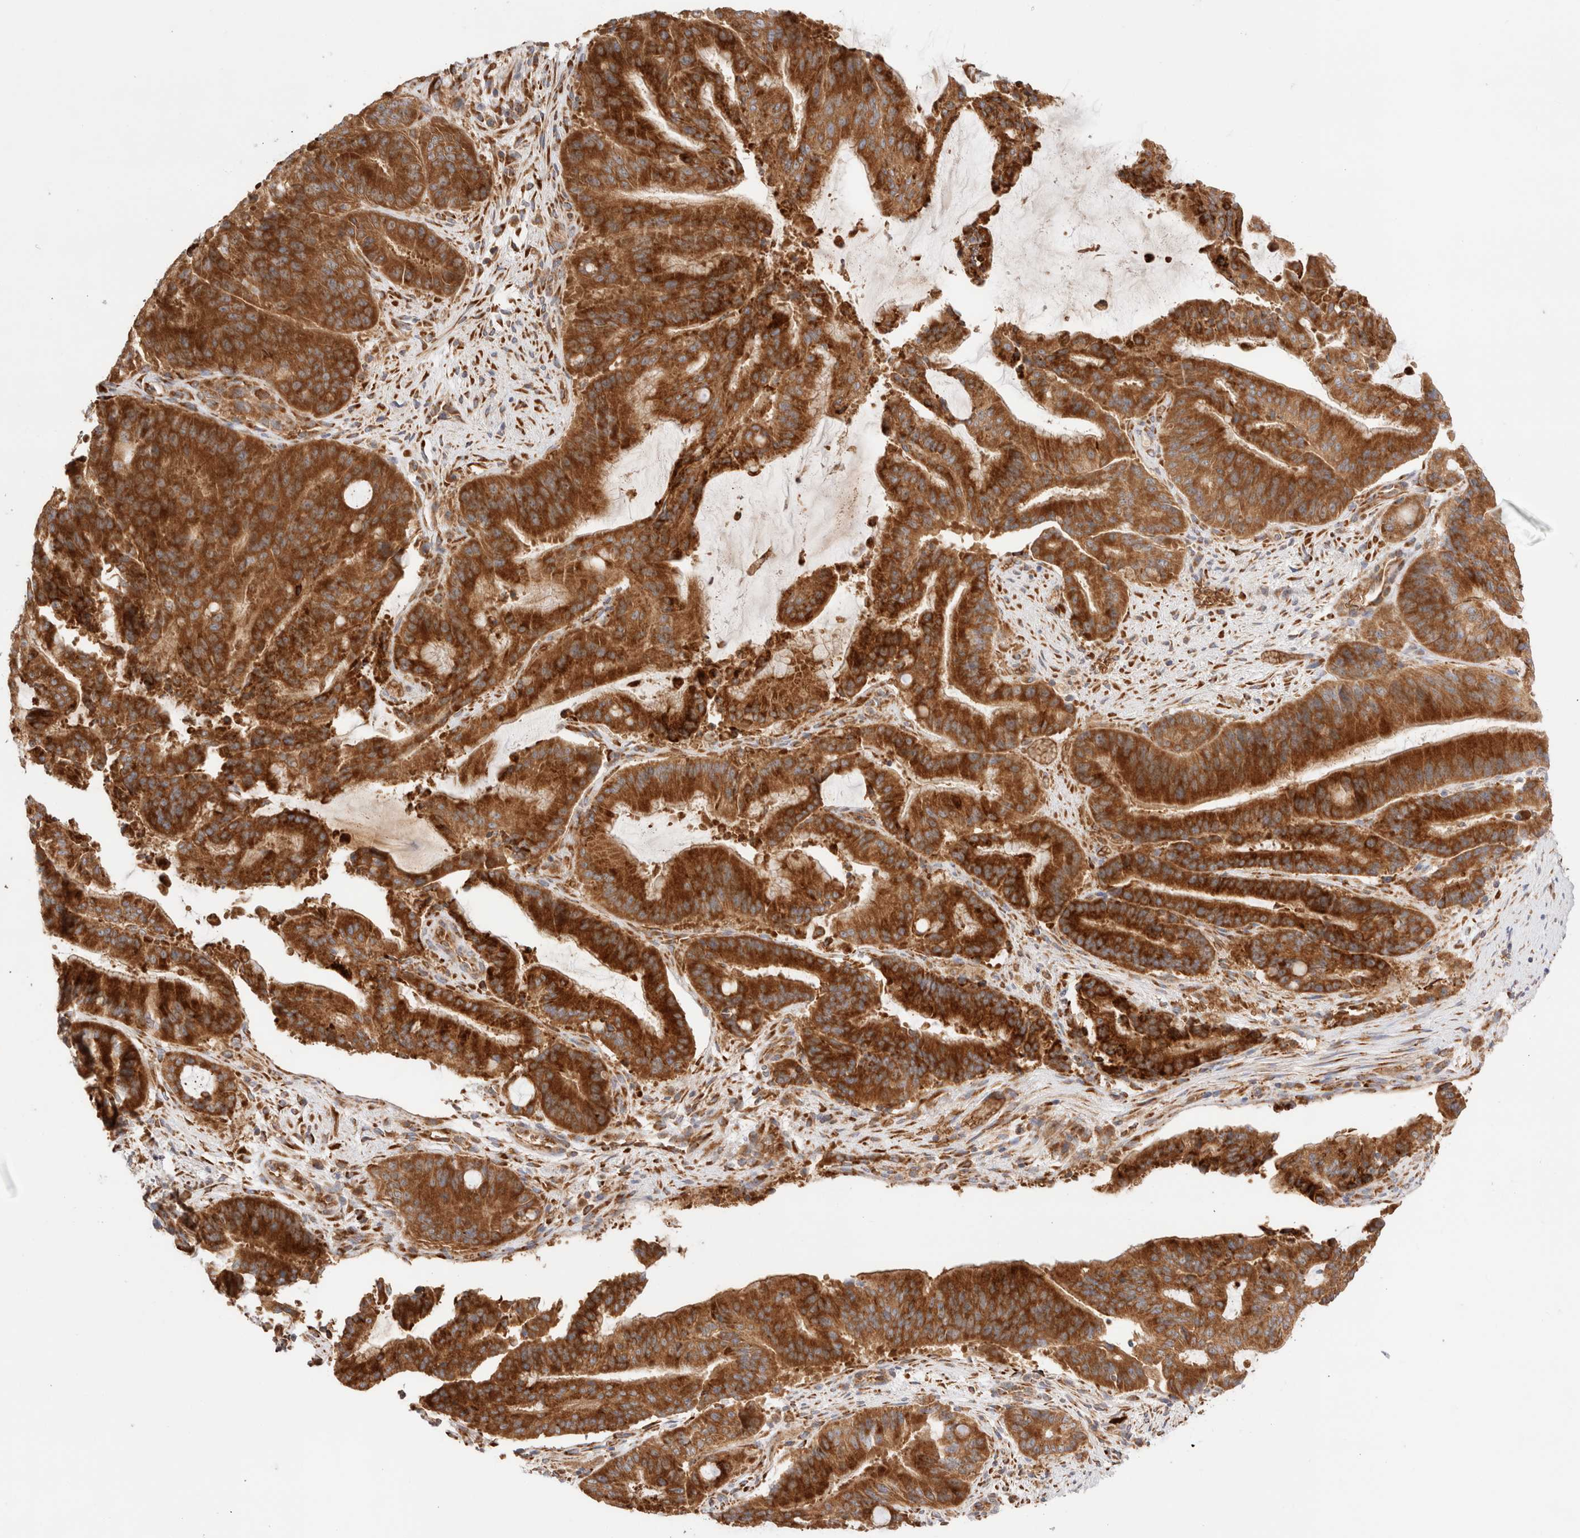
{"staining": {"intensity": "strong", "quantity": ">75%", "location": "cytoplasmic/membranous"}, "tissue": "liver cancer", "cell_type": "Tumor cells", "image_type": "cancer", "snomed": [{"axis": "morphology", "description": "Normal tissue, NOS"}, {"axis": "morphology", "description": "Cholangiocarcinoma"}, {"axis": "topography", "description": "Liver"}, {"axis": "topography", "description": "Peripheral nerve tissue"}], "caption": "The photomicrograph reveals a brown stain indicating the presence of a protein in the cytoplasmic/membranous of tumor cells in liver cancer (cholangiocarcinoma).", "gene": "UTS2B", "patient": {"sex": "female", "age": 73}}